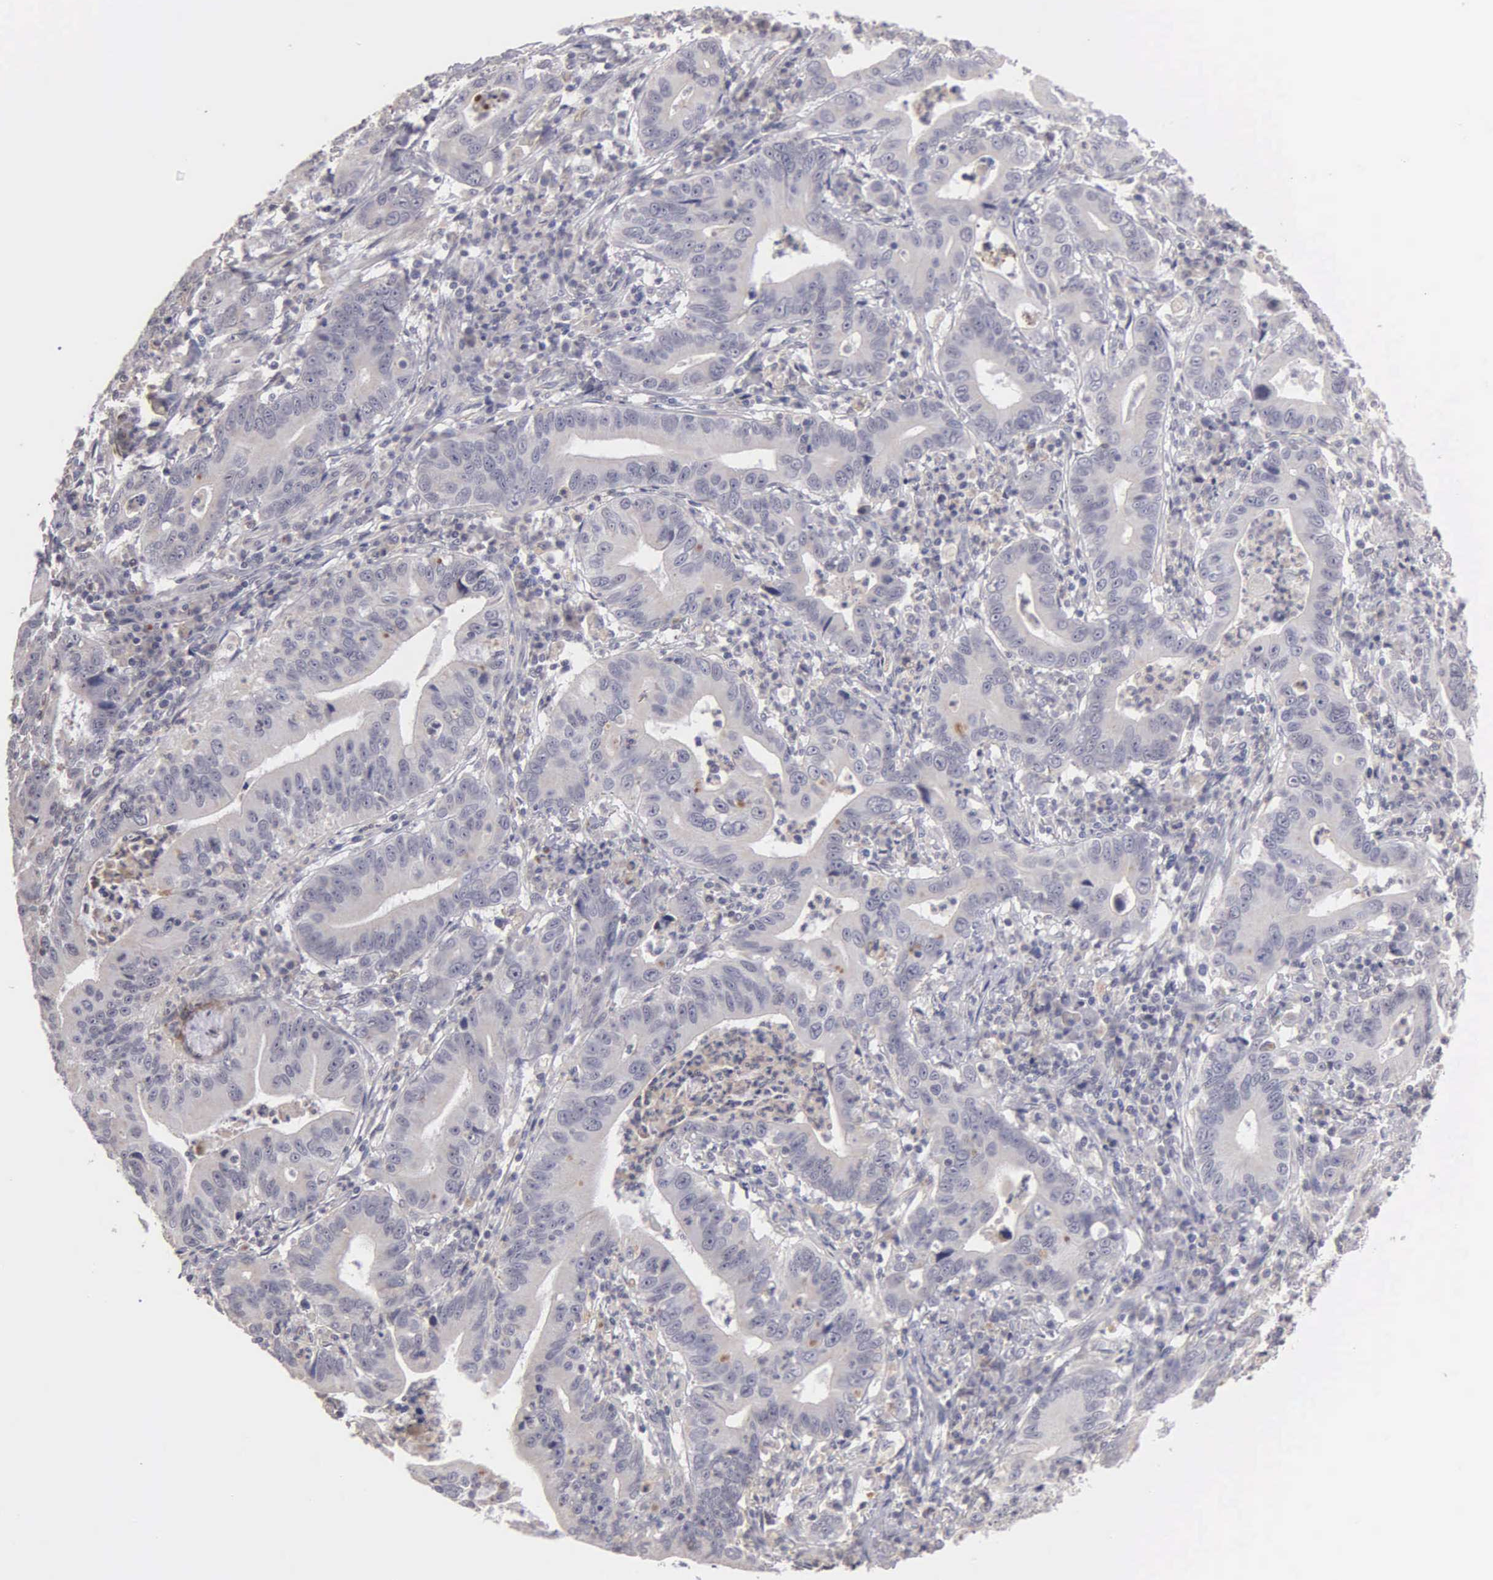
{"staining": {"intensity": "negative", "quantity": "none", "location": "none"}, "tissue": "stomach cancer", "cell_type": "Tumor cells", "image_type": "cancer", "snomed": [{"axis": "morphology", "description": "Adenocarcinoma, NOS"}, {"axis": "topography", "description": "Stomach, upper"}], "caption": "Tumor cells are negative for protein expression in human stomach cancer (adenocarcinoma). Nuclei are stained in blue.", "gene": "BRD1", "patient": {"sex": "male", "age": 63}}